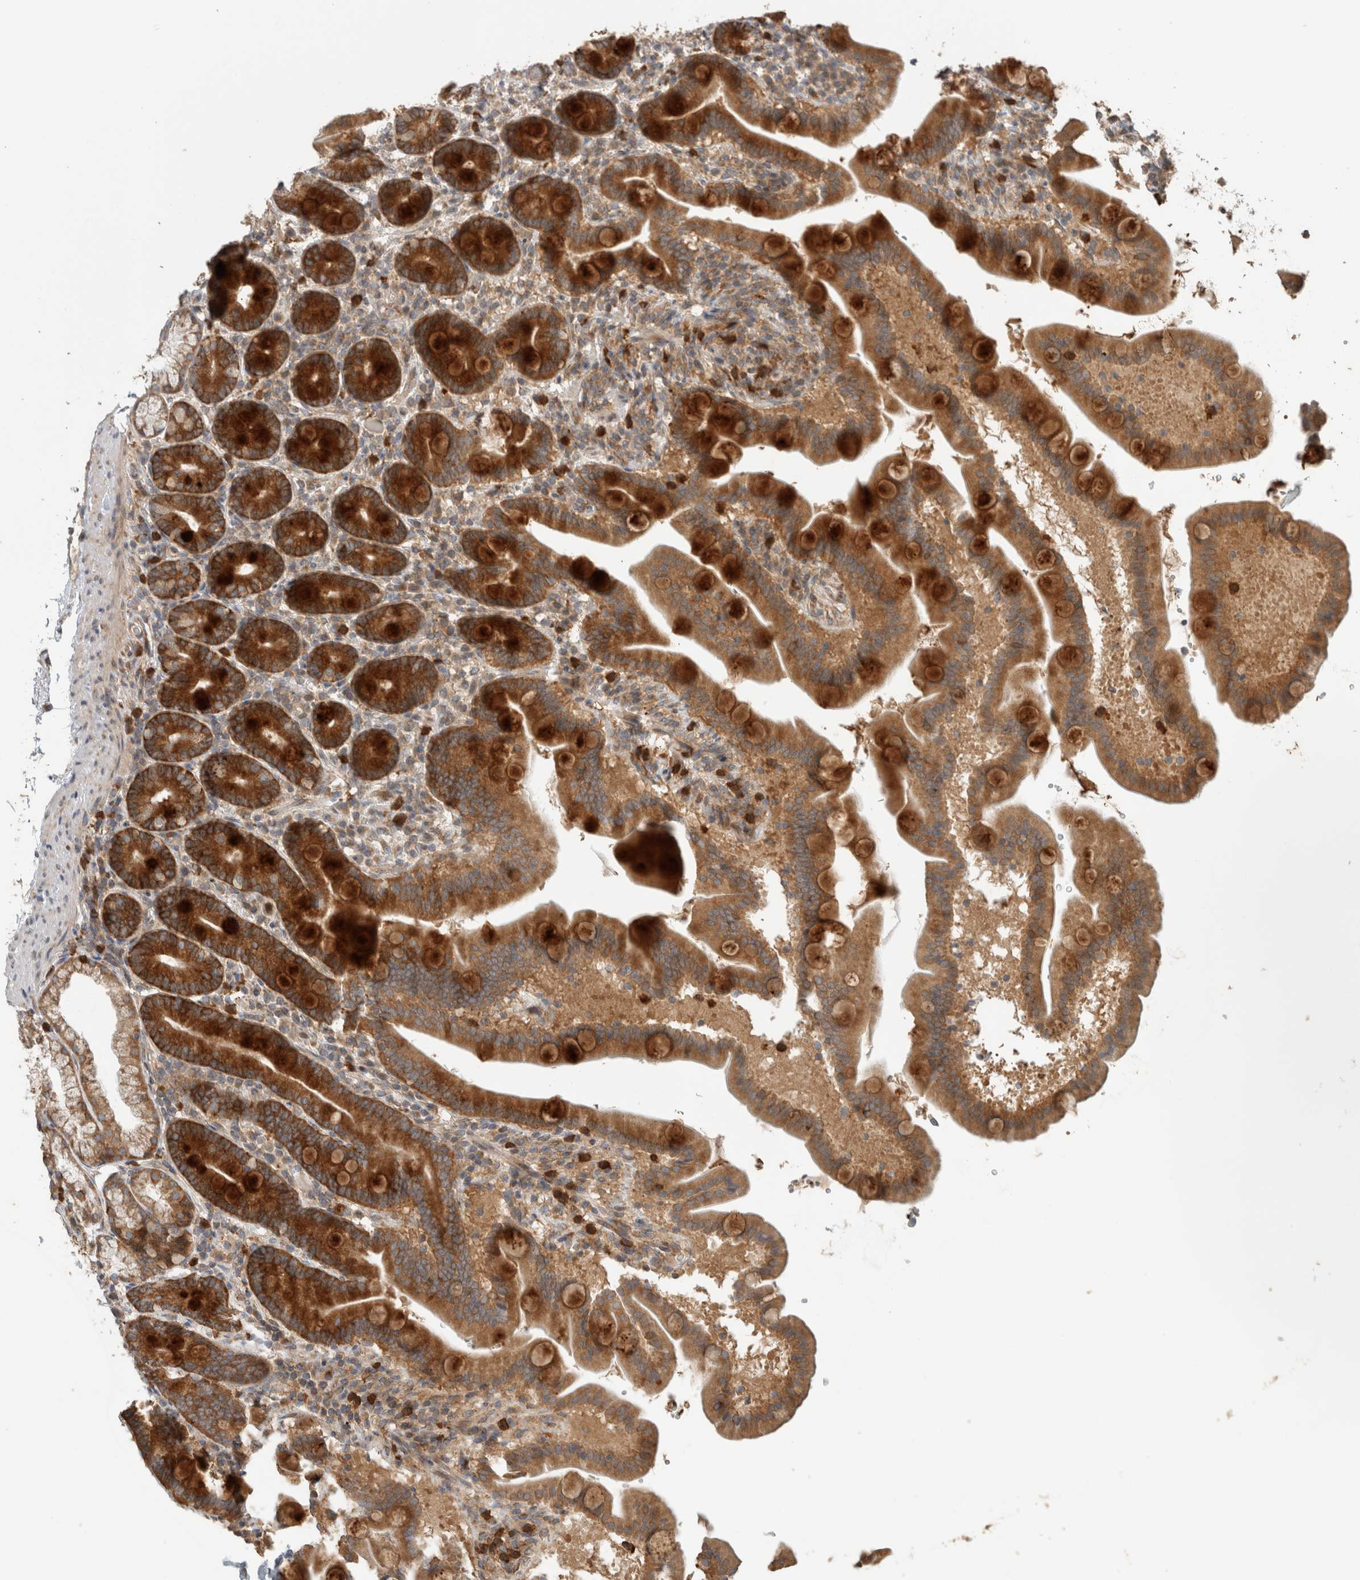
{"staining": {"intensity": "strong", "quantity": ">75%", "location": "cytoplasmic/membranous"}, "tissue": "duodenum", "cell_type": "Glandular cells", "image_type": "normal", "snomed": [{"axis": "morphology", "description": "Normal tissue, NOS"}, {"axis": "topography", "description": "Duodenum"}], "caption": "A brown stain shows strong cytoplasmic/membranous expression of a protein in glandular cells of normal human duodenum.", "gene": "PUM1", "patient": {"sex": "male", "age": 54}}